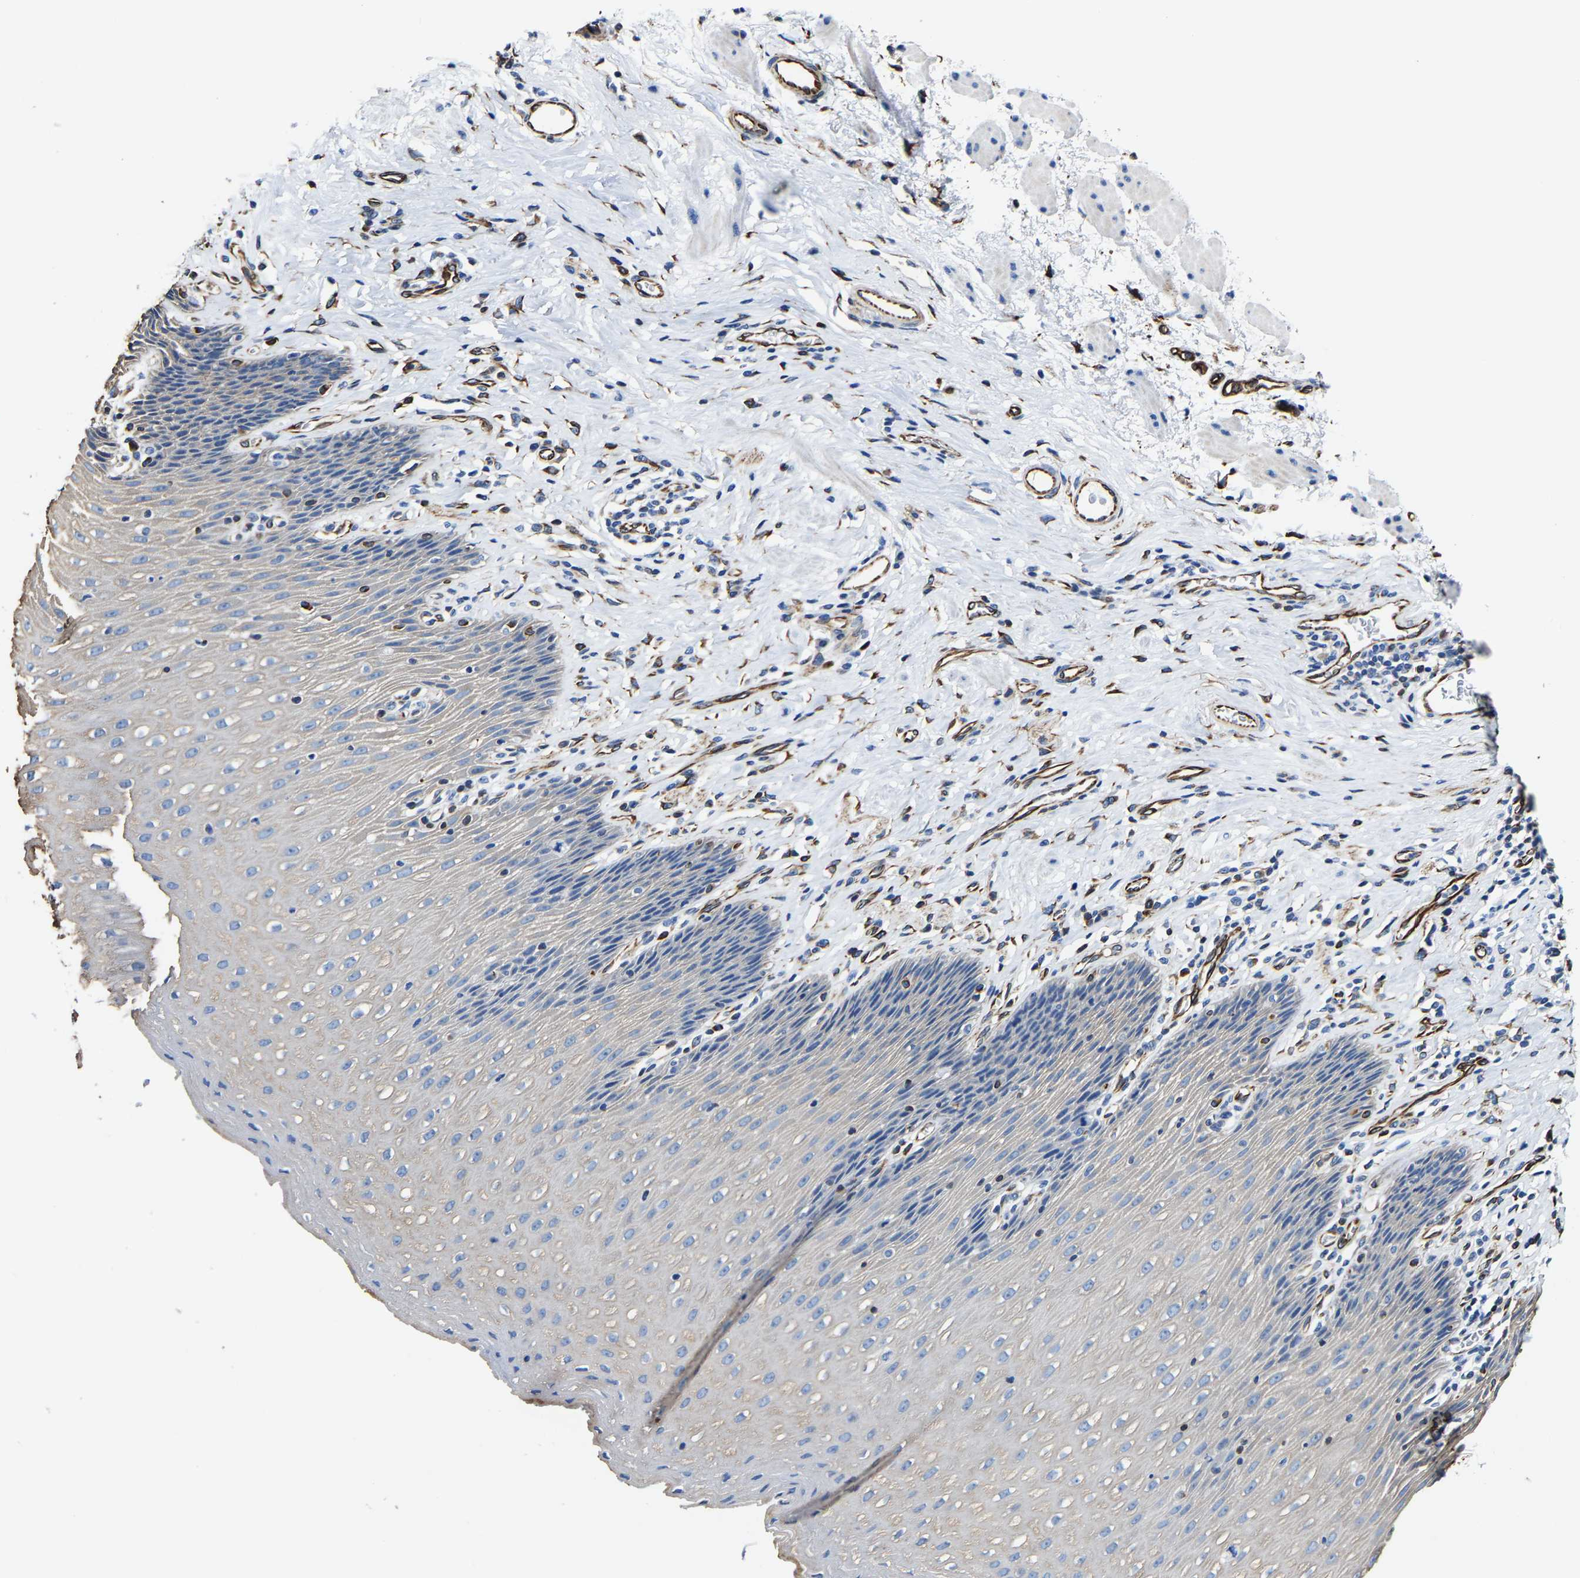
{"staining": {"intensity": "weak", "quantity": "<25%", "location": "cytoplasmic/membranous"}, "tissue": "esophagus", "cell_type": "Squamous epithelial cells", "image_type": "normal", "snomed": [{"axis": "morphology", "description": "Normal tissue, NOS"}, {"axis": "topography", "description": "Esophagus"}], "caption": "High power microscopy micrograph of an IHC micrograph of unremarkable esophagus, revealing no significant staining in squamous epithelial cells. (Stains: DAB (3,3'-diaminobenzidine) immunohistochemistry (IHC) with hematoxylin counter stain, Microscopy: brightfield microscopy at high magnification).", "gene": "MMEL1", "patient": {"sex": "female", "age": 61}}